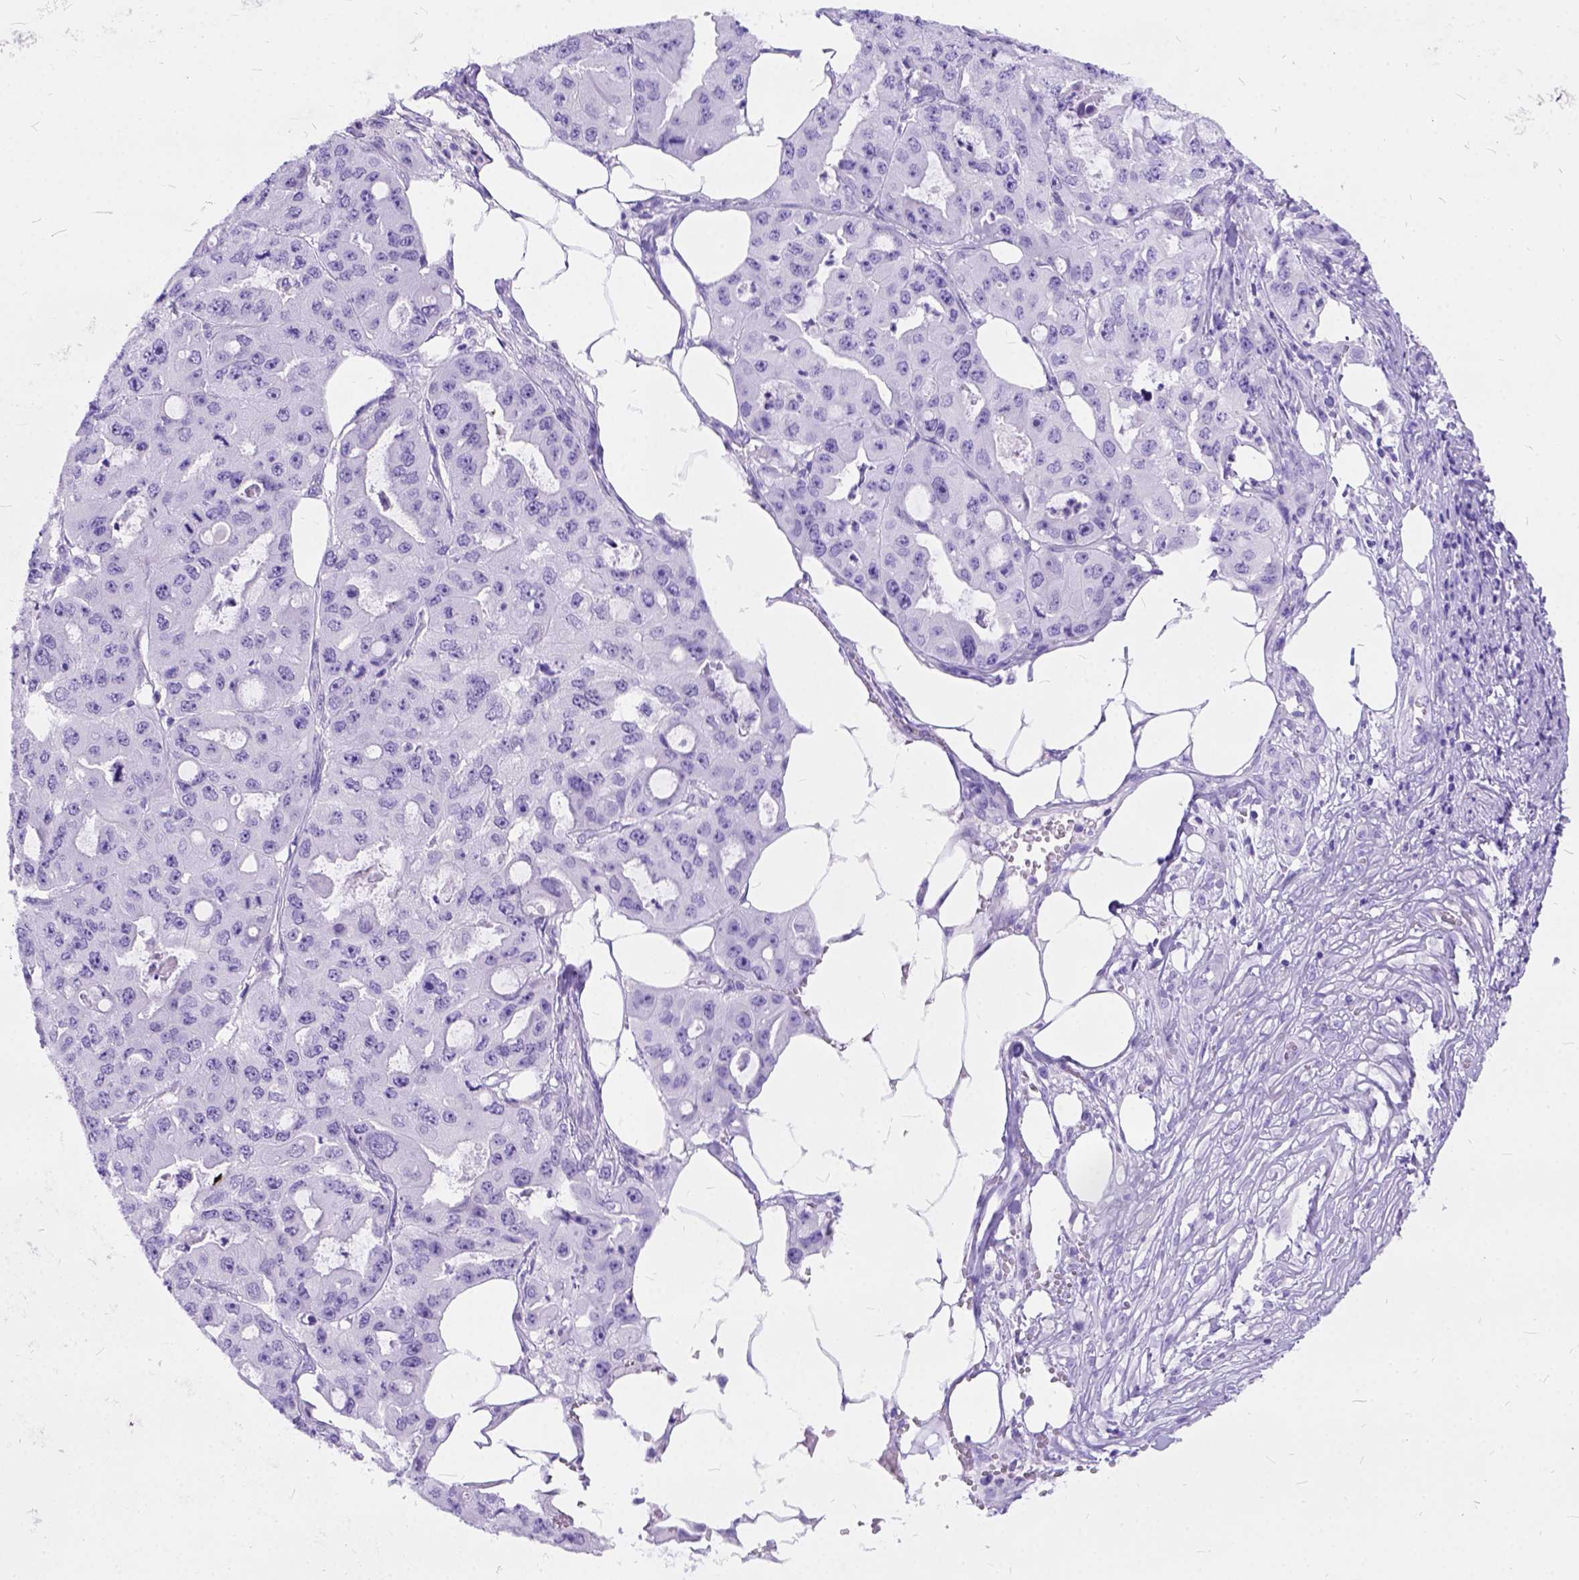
{"staining": {"intensity": "negative", "quantity": "none", "location": "none"}, "tissue": "ovarian cancer", "cell_type": "Tumor cells", "image_type": "cancer", "snomed": [{"axis": "morphology", "description": "Cystadenocarcinoma, serous, NOS"}, {"axis": "topography", "description": "Ovary"}], "caption": "Immunohistochemistry (IHC) image of neoplastic tissue: human ovarian cancer stained with DAB shows no significant protein staining in tumor cells.", "gene": "C1QTNF3", "patient": {"sex": "female", "age": 56}}